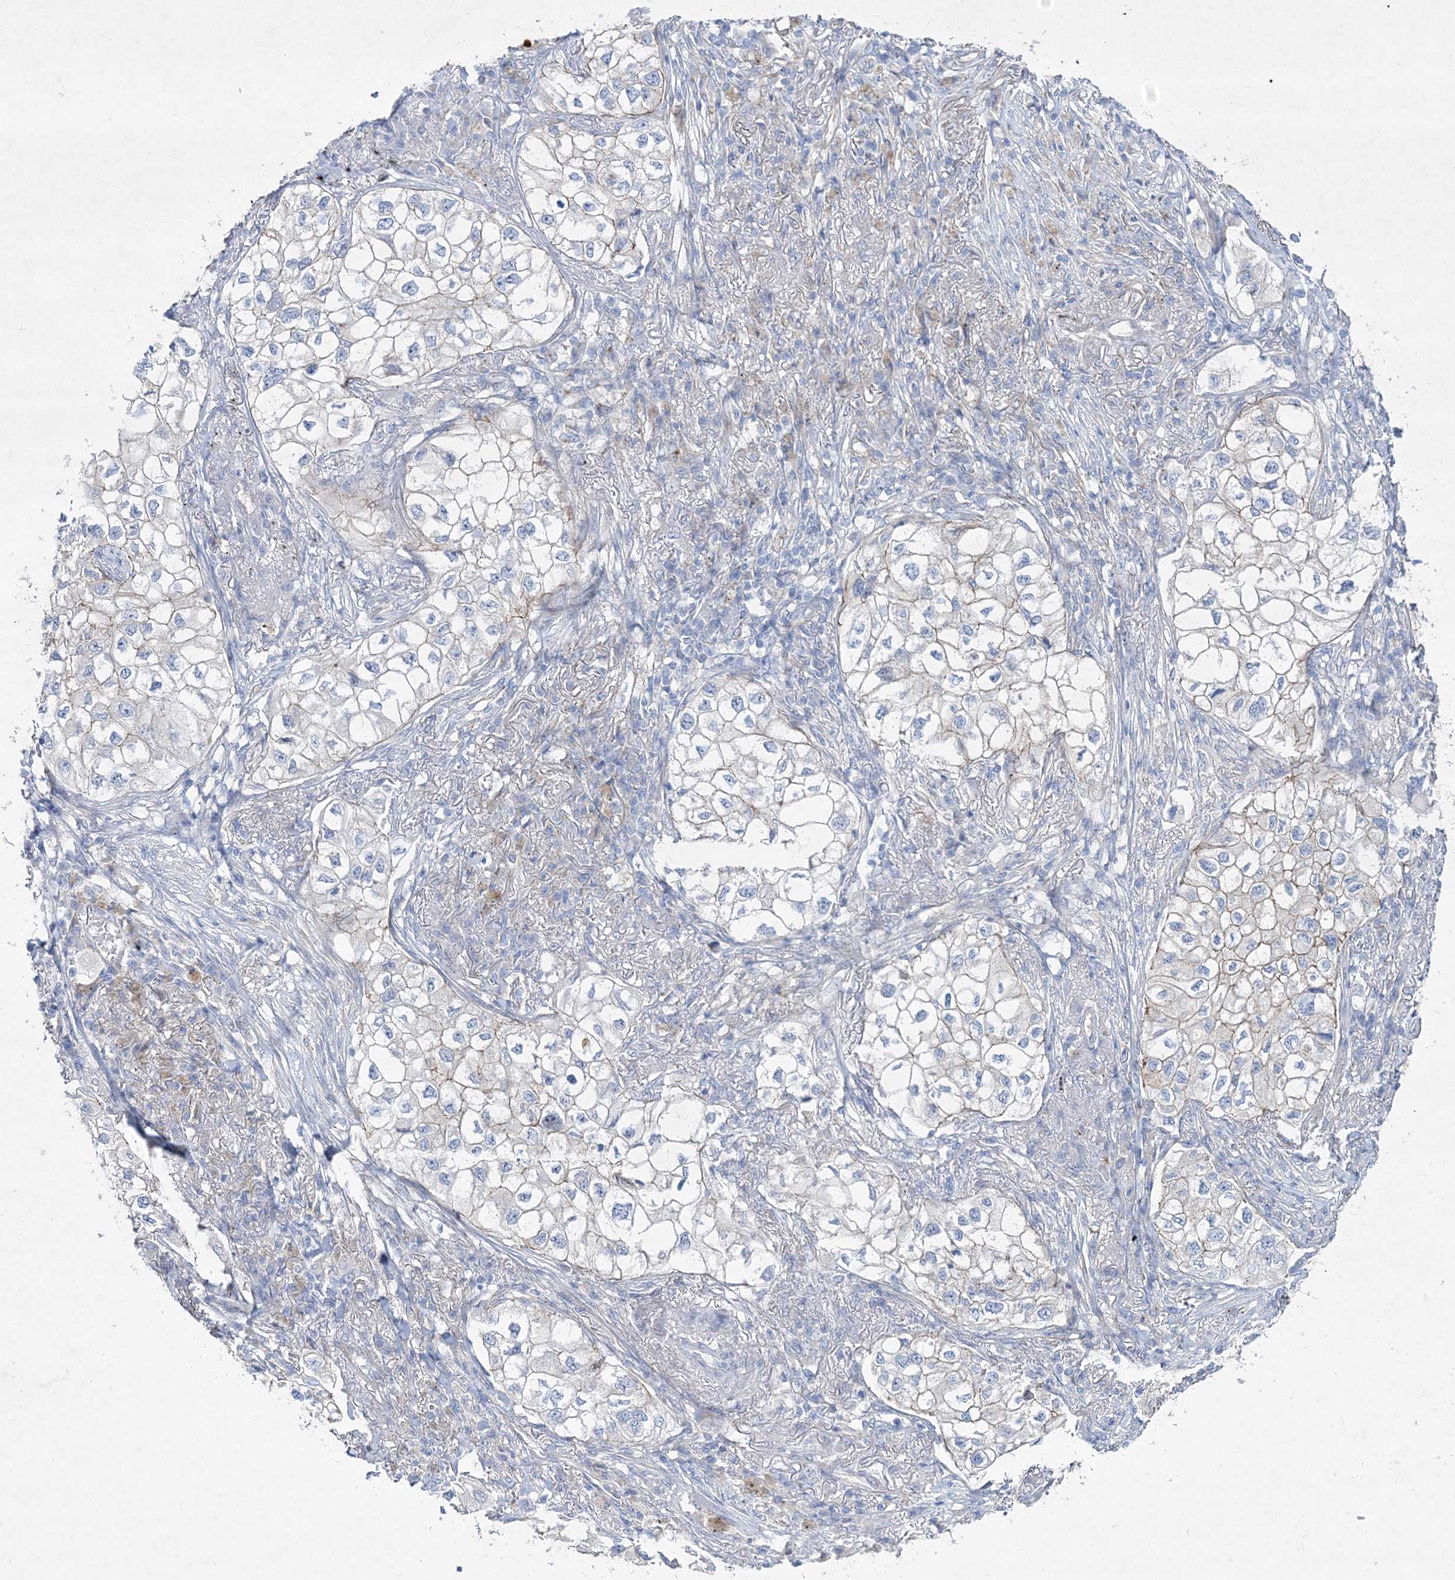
{"staining": {"intensity": "negative", "quantity": "none", "location": "none"}, "tissue": "lung cancer", "cell_type": "Tumor cells", "image_type": "cancer", "snomed": [{"axis": "morphology", "description": "Adenocarcinoma, NOS"}, {"axis": "topography", "description": "Lung"}], "caption": "Immunohistochemical staining of human lung cancer (adenocarcinoma) shows no significant positivity in tumor cells.", "gene": "NAA40", "patient": {"sex": "male", "age": 63}}